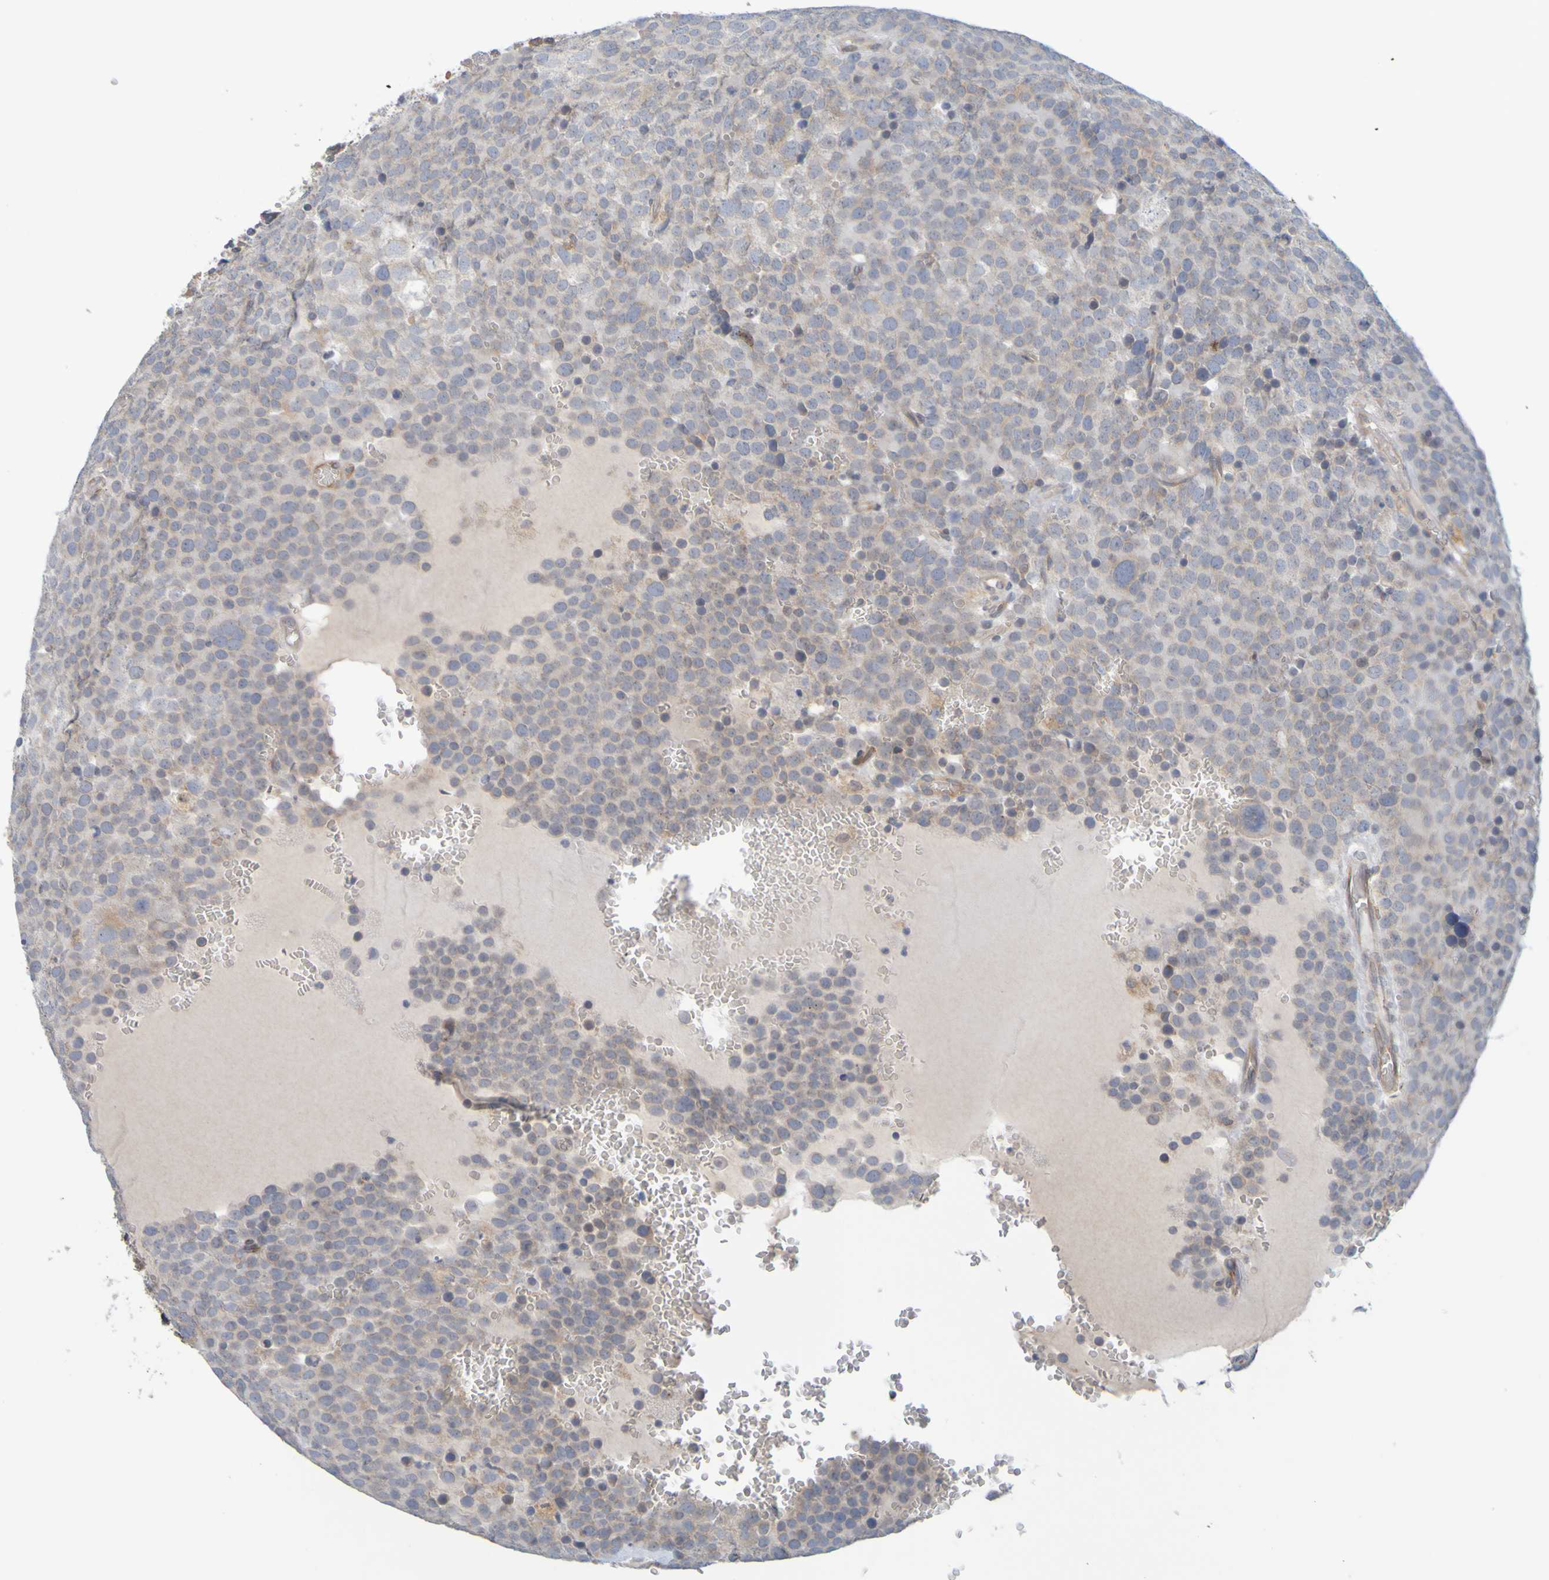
{"staining": {"intensity": "moderate", "quantity": "25%-75%", "location": "cytoplasmic/membranous"}, "tissue": "testis cancer", "cell_type": "Tumor cells", "image_type": "cancer", "snomed": [{"axis": "morphology", "description": "Seminoma, NOS"}, {"axis": "topography", "description": "Testis"}], "caption": "This is a photomicrograph of immunohistochemistry (IHC) staining of testis cancer, which shows moderate expression in the cytoplasmic/membranous of tumor cells.", "gene": "MOGS", "patient": {"sex": "male", "age": 71}}